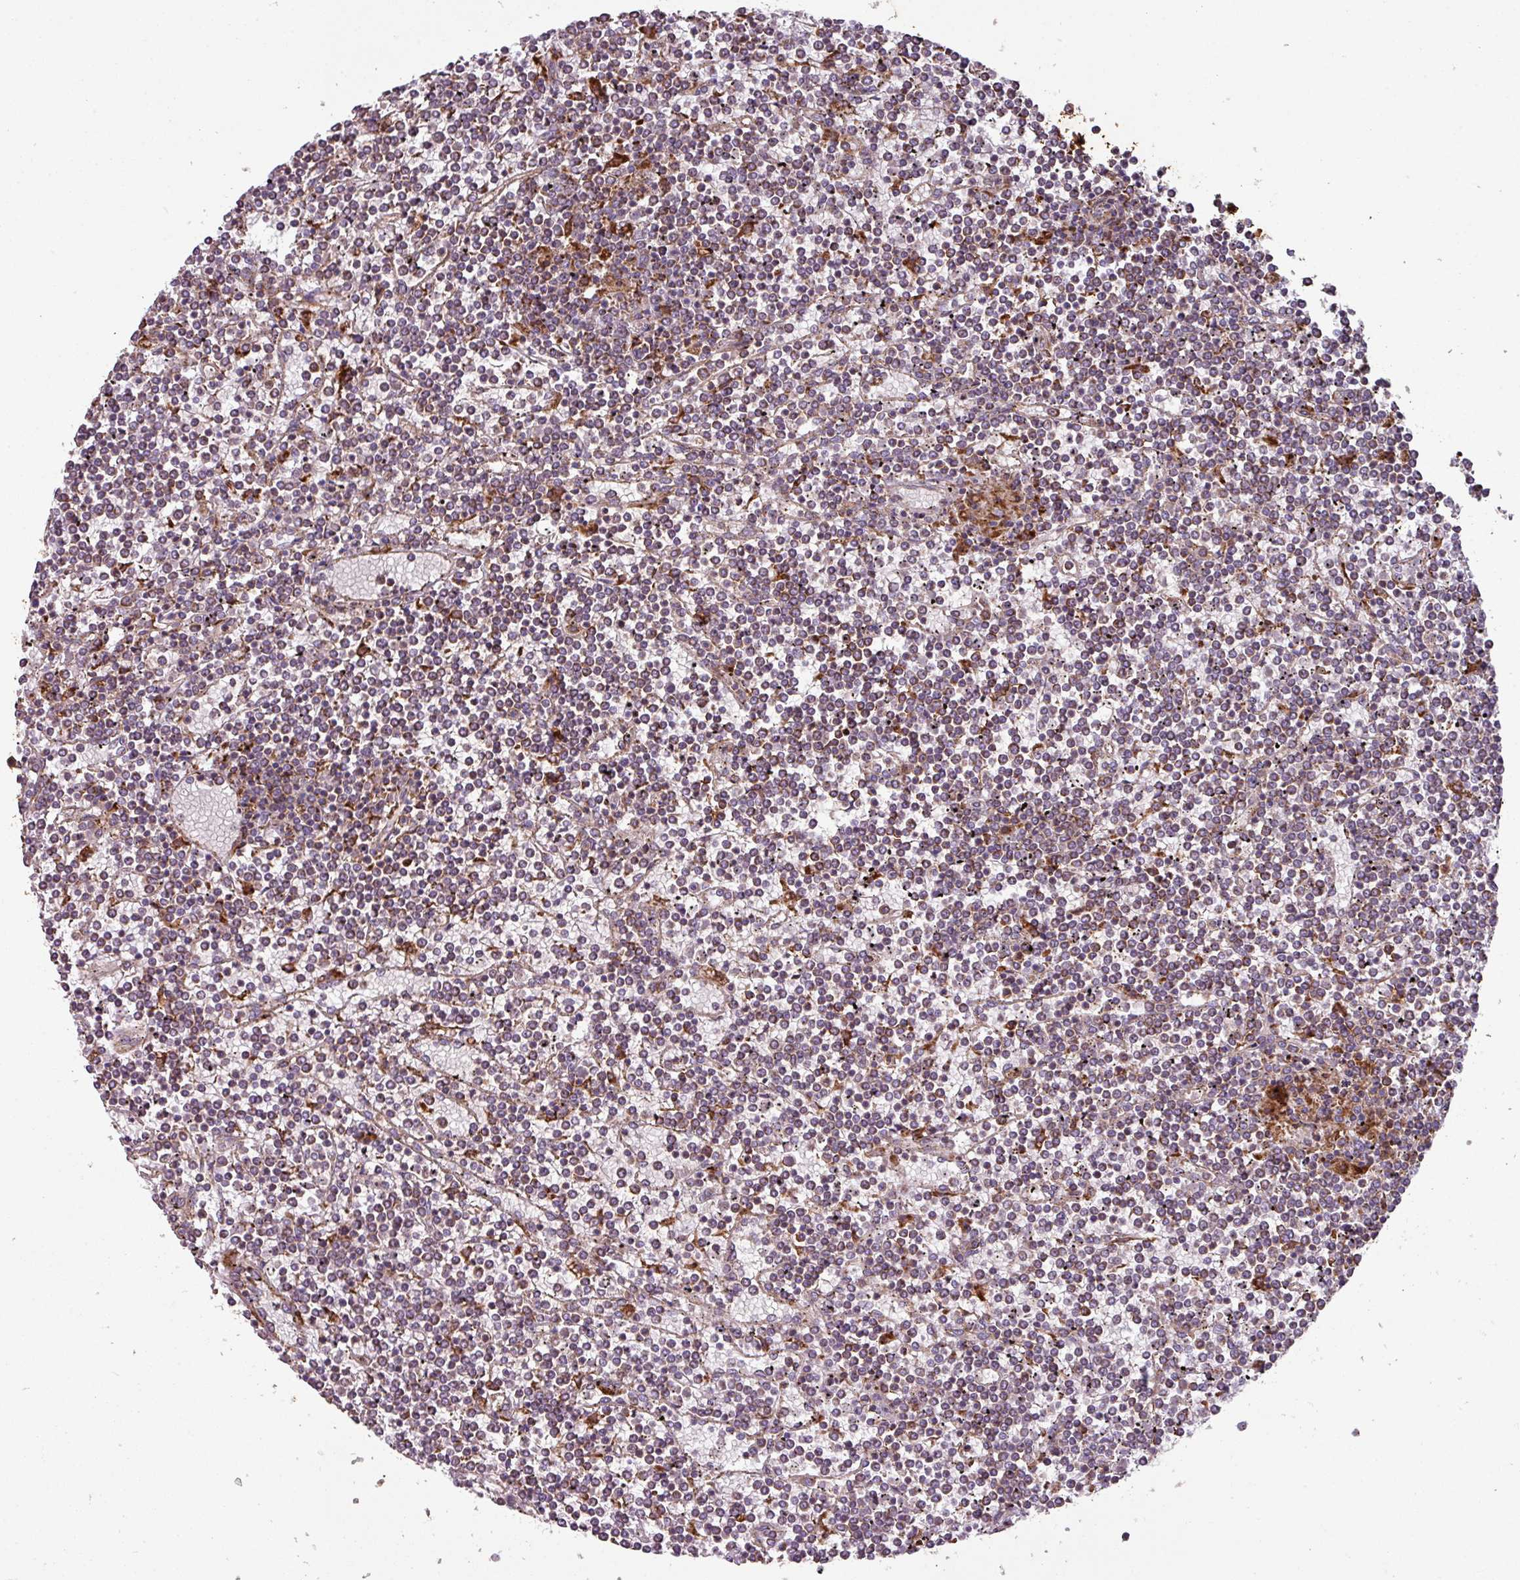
{"staining": {"intensity": "weak", "quantity": "<25%", "location": "cytoplasmic/membranous"}, "tissue": "lymphoma", "cell_type": "Tumor cells", "image_type": "cancer", "snomed": [{"axis": "morphology", "description": "Malignant lymphoma, non-Hodgkin's type, Low grade"}, {"axis": "topography", "description": "Spleen"}], "caption": "Tumor cells show no significant positivity in low-grade malignant lymphoma, non-Hodgkin's type.", "gene": "SQOR", "patient": {"sex": "female", "age": 19}}